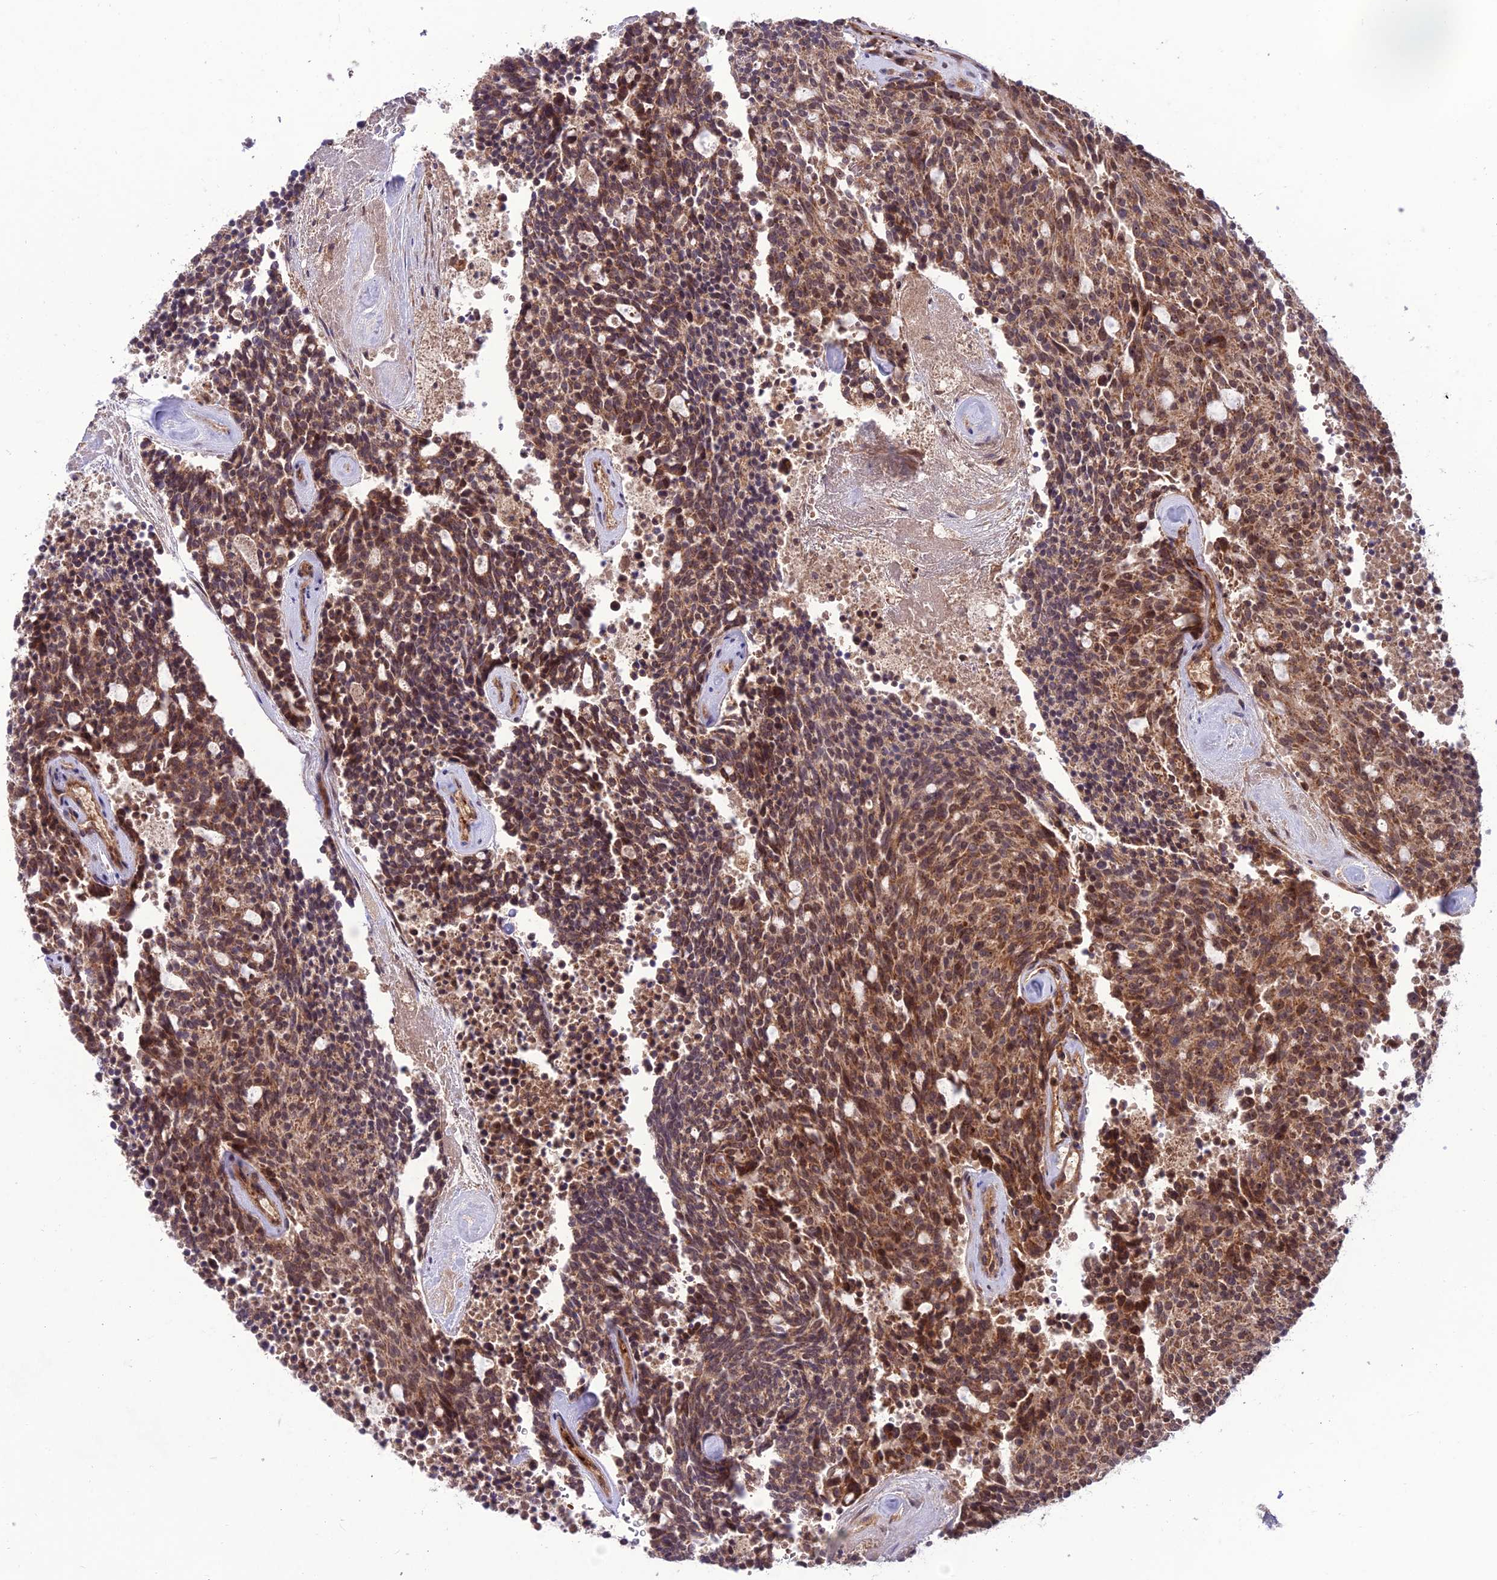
{"staining": {"intensity": "moderate", "quantity": ">75%", "location": "cytoplasmic/membranous,nuclear"}, "tissue": "carcinoid", "cell_type": "Tumor cells", "image_type": "cancer", "snomed": [{"axis": "morphology", "description": "Carcinoid, malignant, NOS"}, {"axis": "topography", "description": "Pancreas"}], "caption": "Moderate cytoplasmic/membranous and nuclear protein positivity is seen in about >75% of tumor cells in carcinoid (malignant).", "gene": "NDUFC1", "patient": {"sex": "female", "age": 54}}